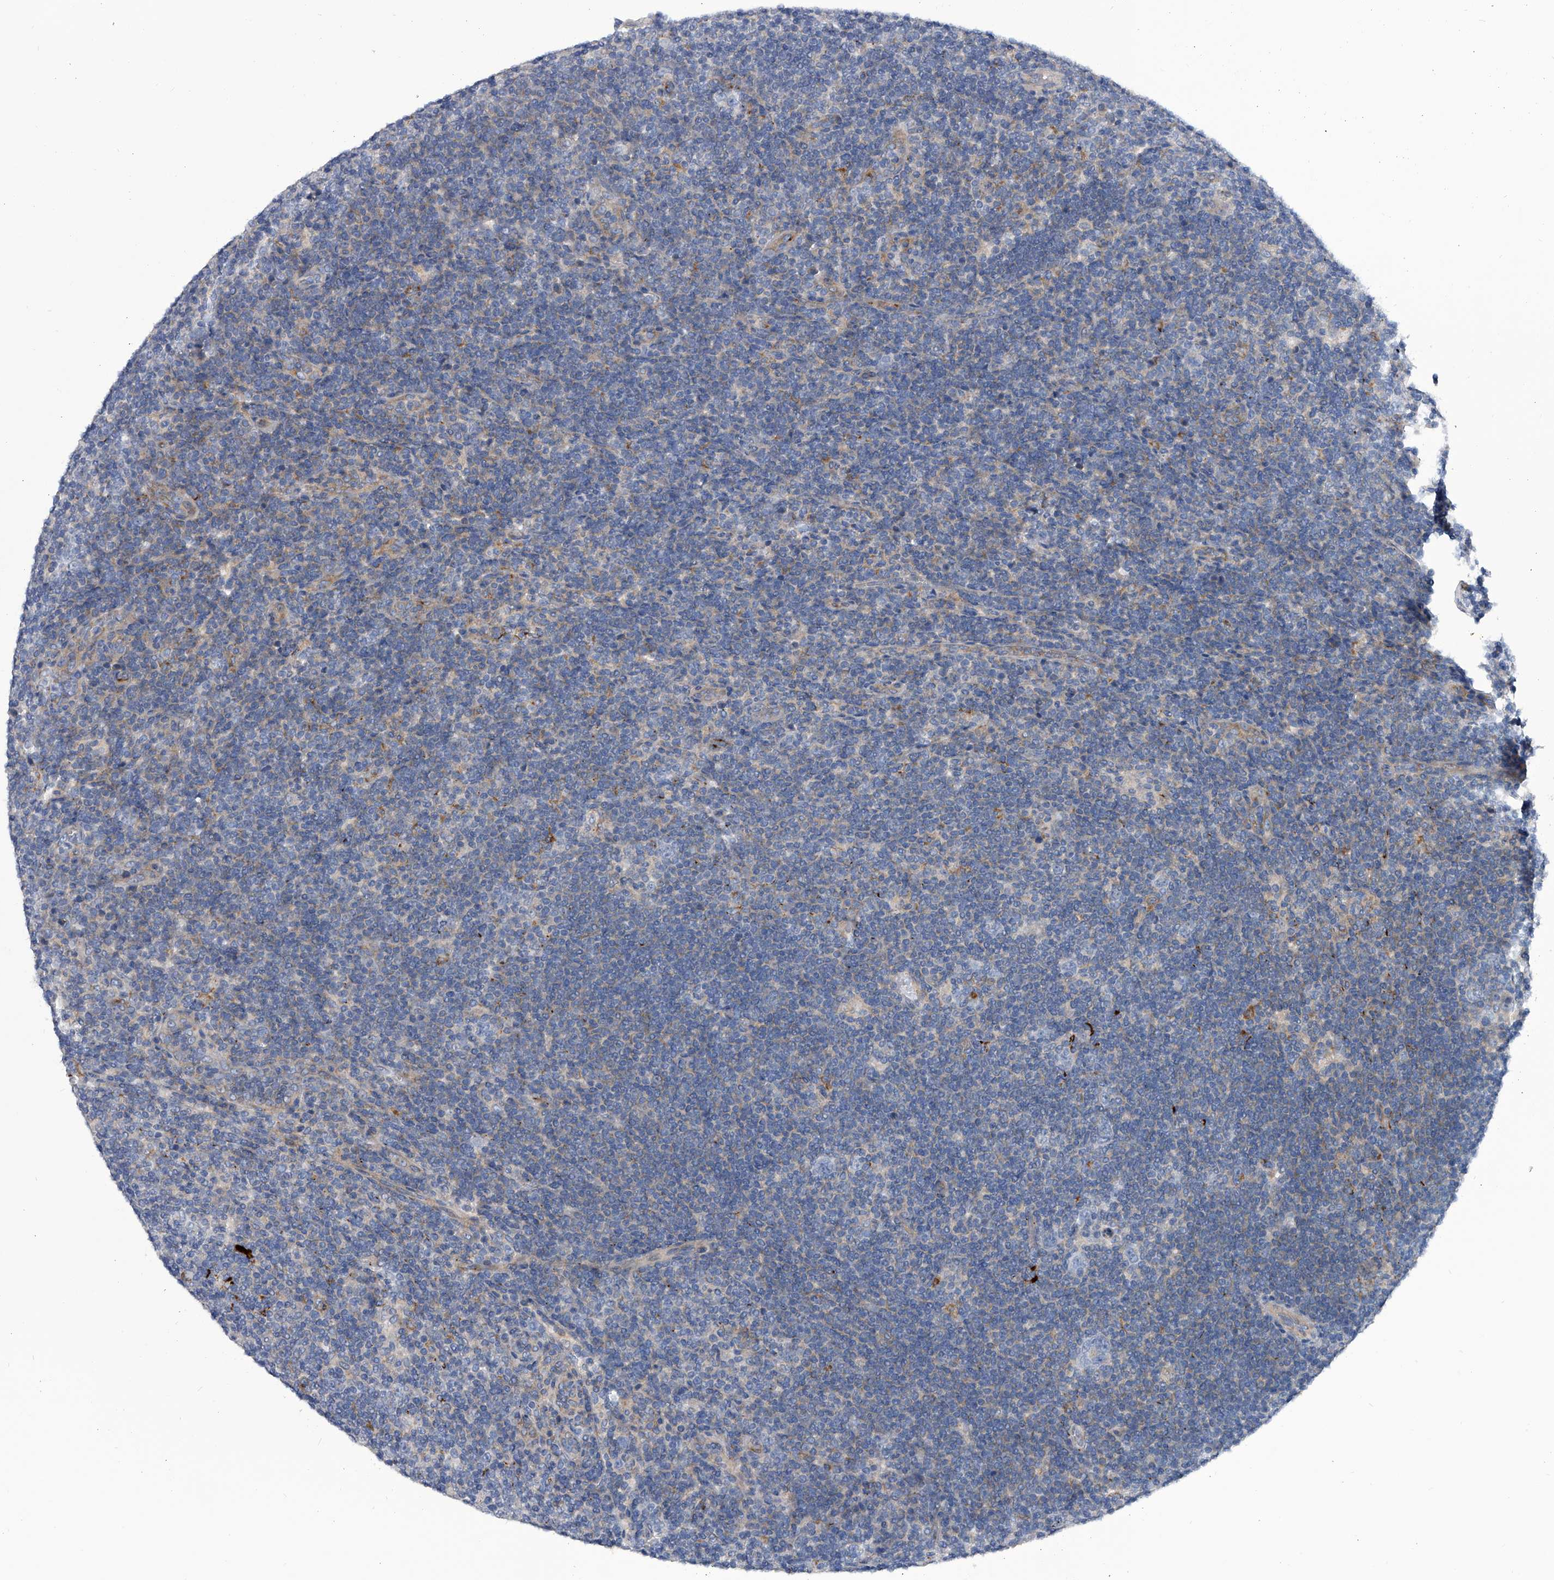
{"staining": {"intensity": "negative", "quantity": "none", "location": "none"}, "tissue": "lymphoma", "cell_type": "Tumor cells", "image_type": "cancer", "snomed": [{"axis": "morphology", "description": "Hodgkin's disease, NOS"}, {"axis": "topography", "description": "Lymph node"}], "caption": "Immunohistochemistry image of human lymphoma stained for a protein (brown), which demonstrates no staining in tumor cells.", "gene": "SPP1", "patient": {"sex": "female", "age": 57}}